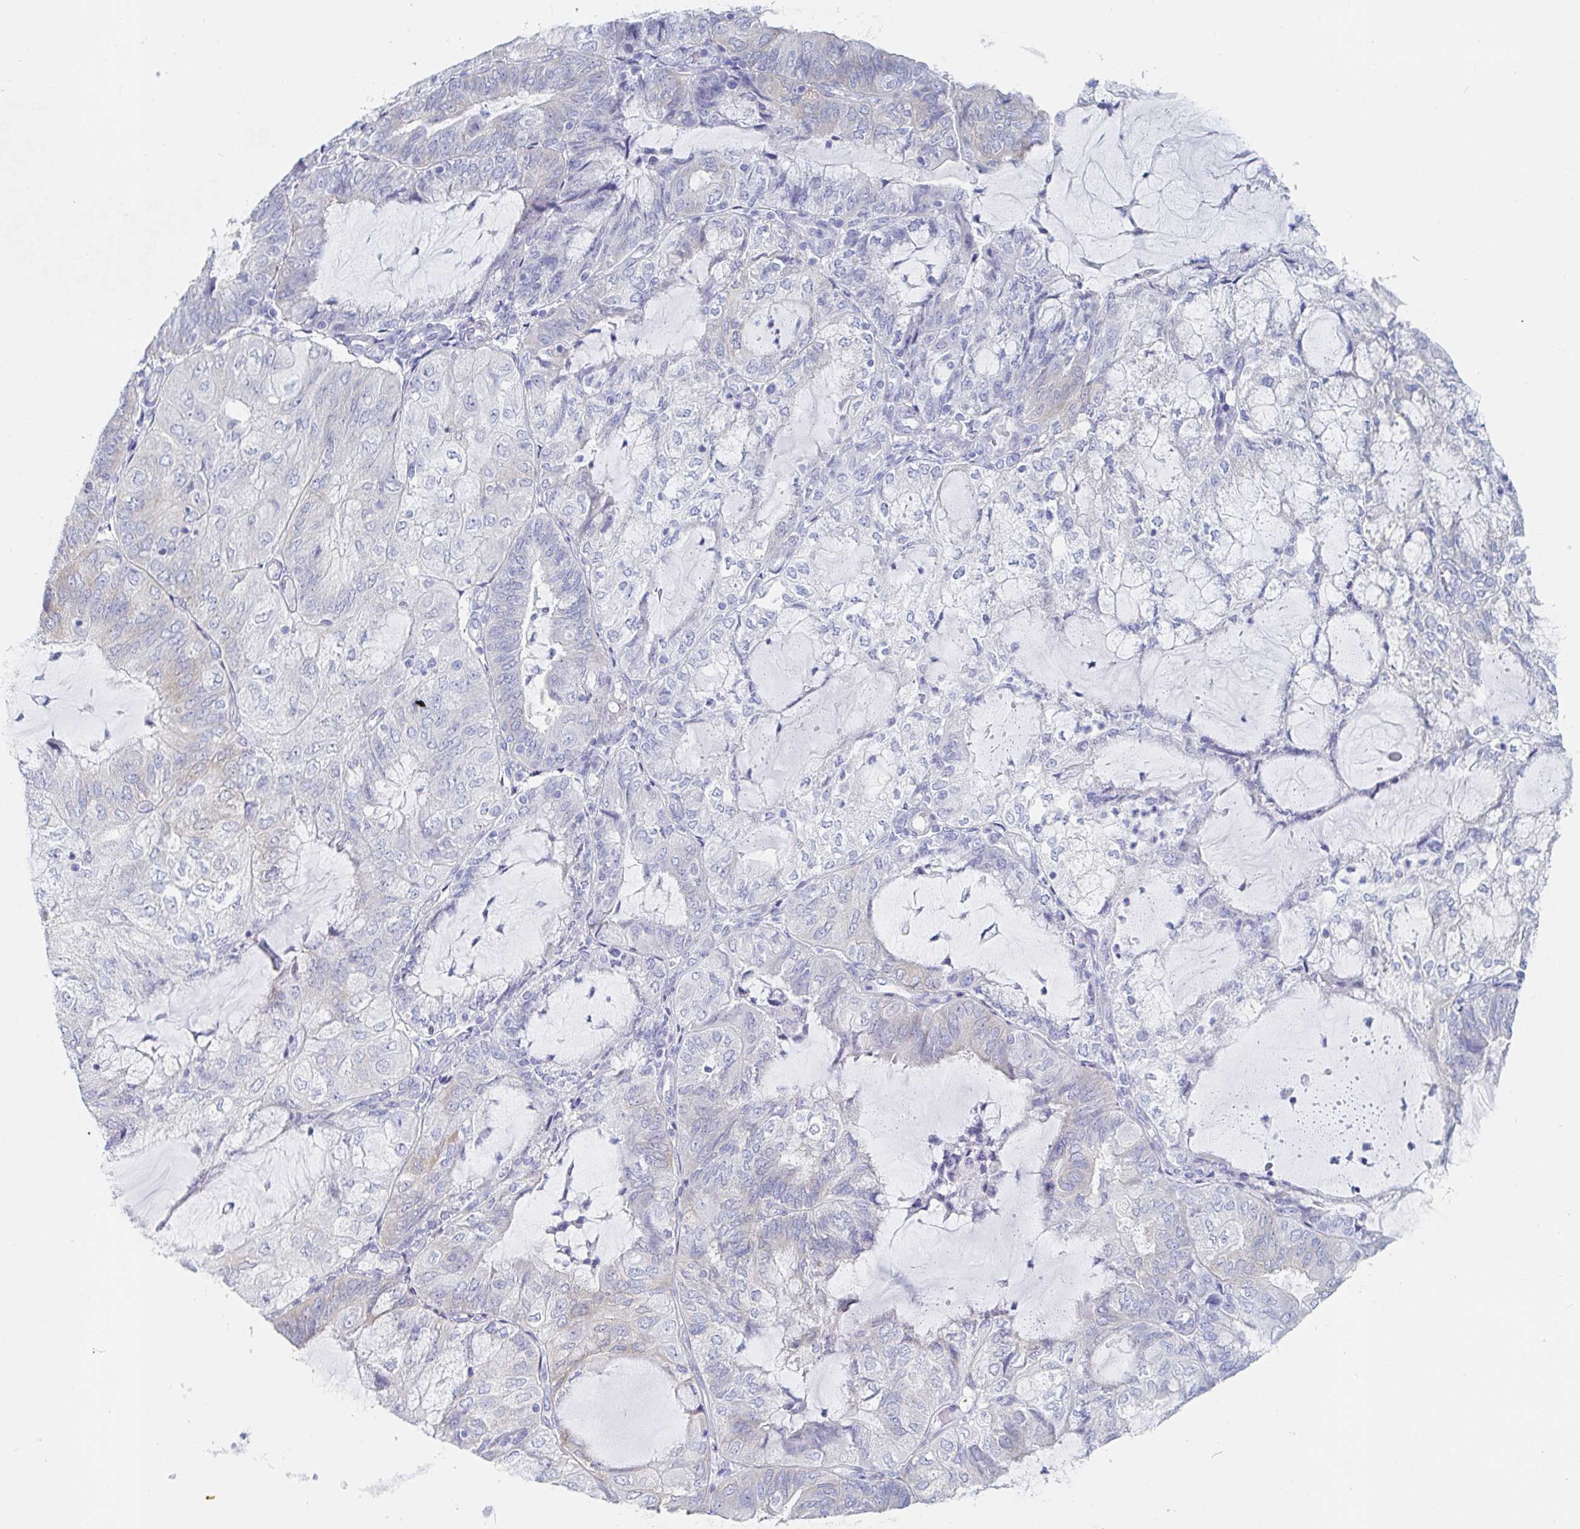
{"staining": {"intensity": "negative", "quantity": "none", "location": "none"}, "tissue": "endometrial cancer", "cell_type": "Tumor cells", "image_type": "cancer", "snomed": [{"axis": "morphology", "description": "Adenocarcinoma, NOS"}, {"axis": "topography", "description": "Endometrium"}], "caption": "DAB (3,3'-diaminobenzidine) immunohistochemical staining of endometrial adenocarcinoma demonstrates no significant expression in tumor cells.", "gene": "PACSIN1", "patient": {"sex": "female", "age": 81}}